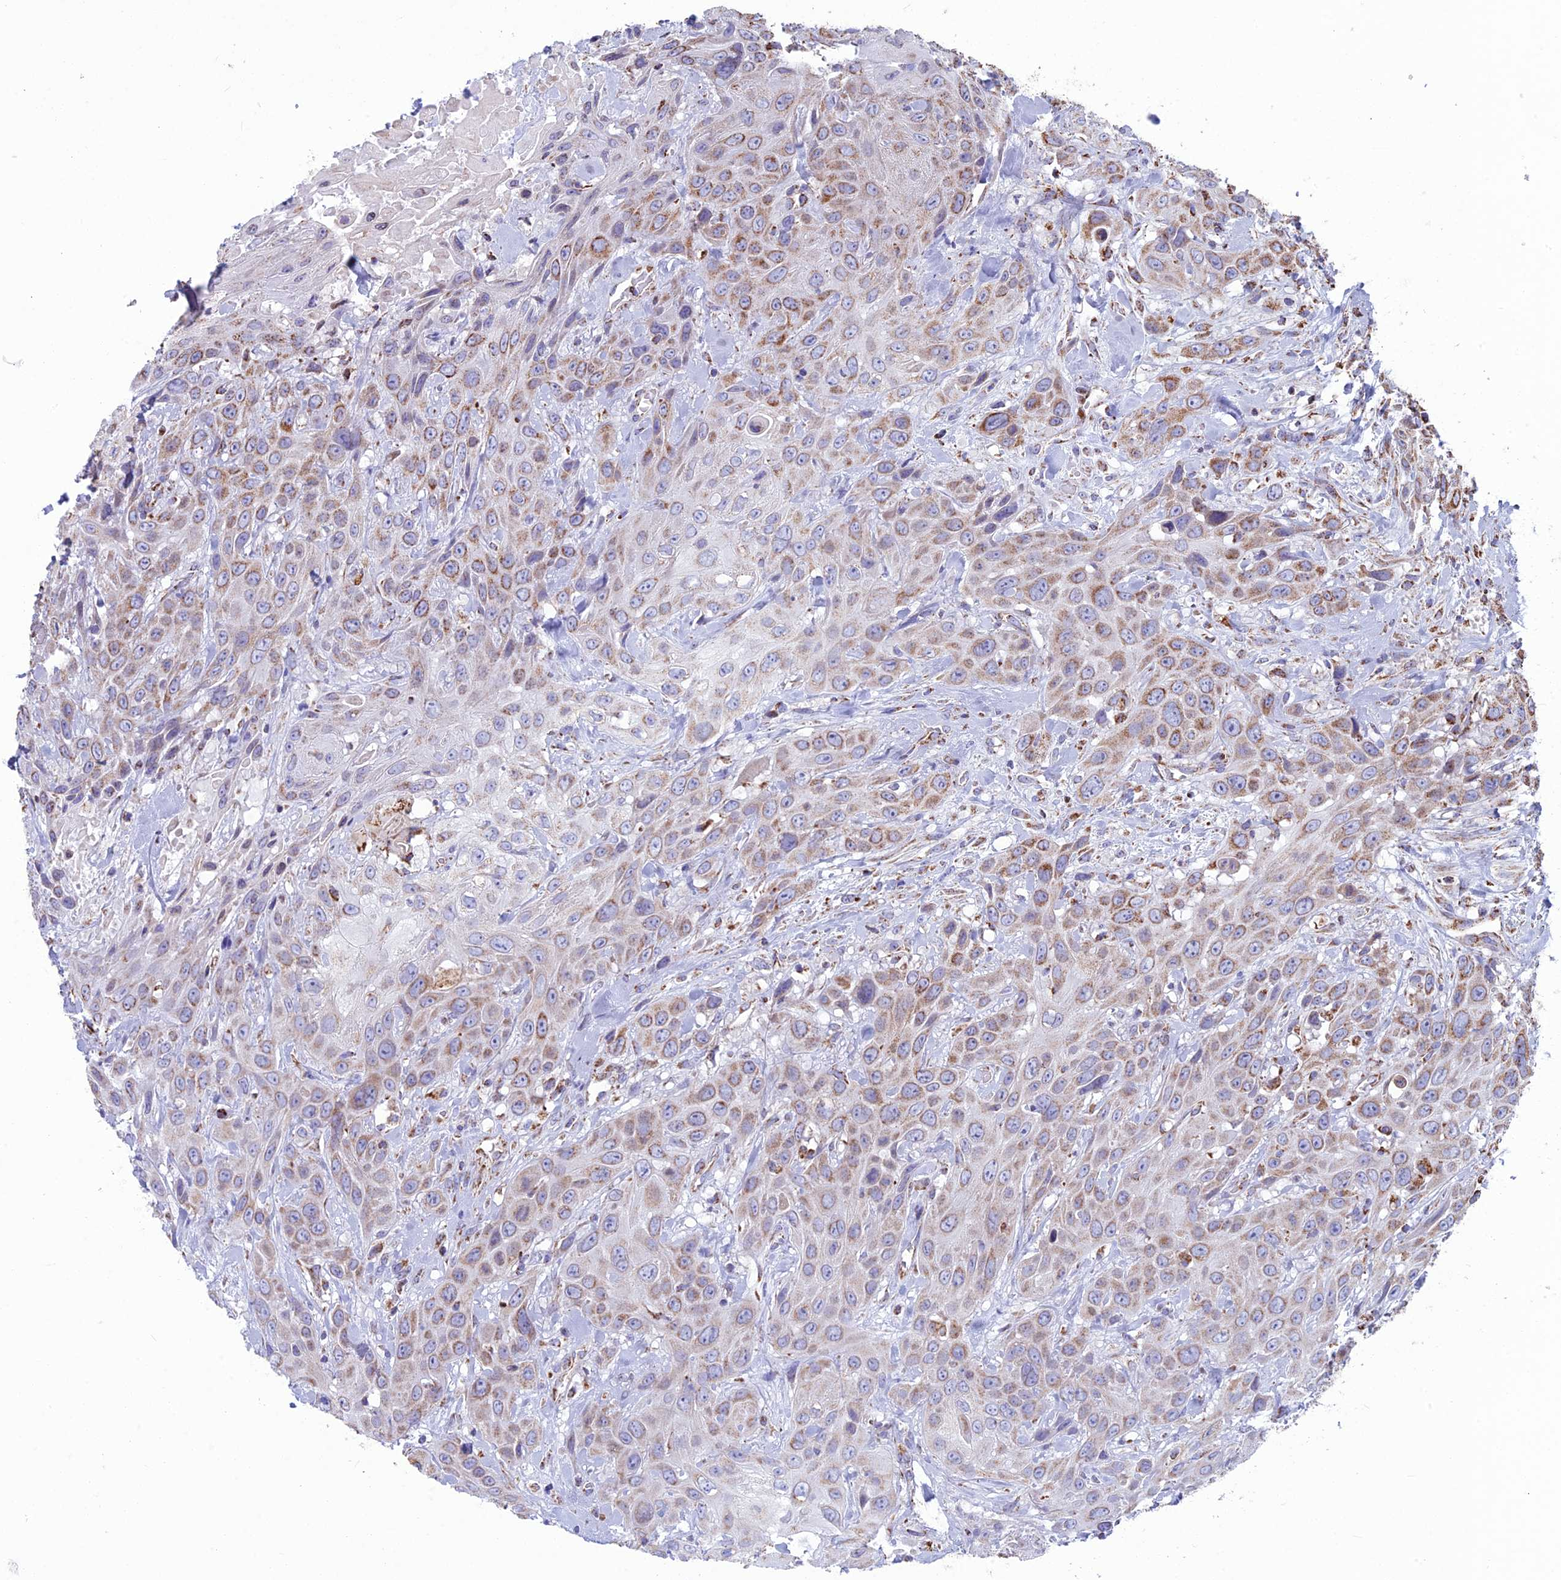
{"staining": {"intensity": "moderate", "quantity": "25%-75%", "location": "cytoplasmic/membranous"}, "tissue": "head and neck cancer", "cell_type": "Tumor cells", "image_type": "cancer", "snomed": [{"axis": "morphology", "description": "Squamous cell carcinoma, NOS"}, {"axis": "topography", "description": "Head-Neck"}], "caption": "Squamous cell carcinoma (head and neck) stained with immunohistochemistry reveals moderate cytoplasmic/membranous staining in approximately 25%-75% of tumor cells. (DAB (3,3'-diaminobenzidine) IHC, brown staining for protein, blue staining for nuclei).", "gene": "CS", "patient": {"sex": "male", "age": 81}}